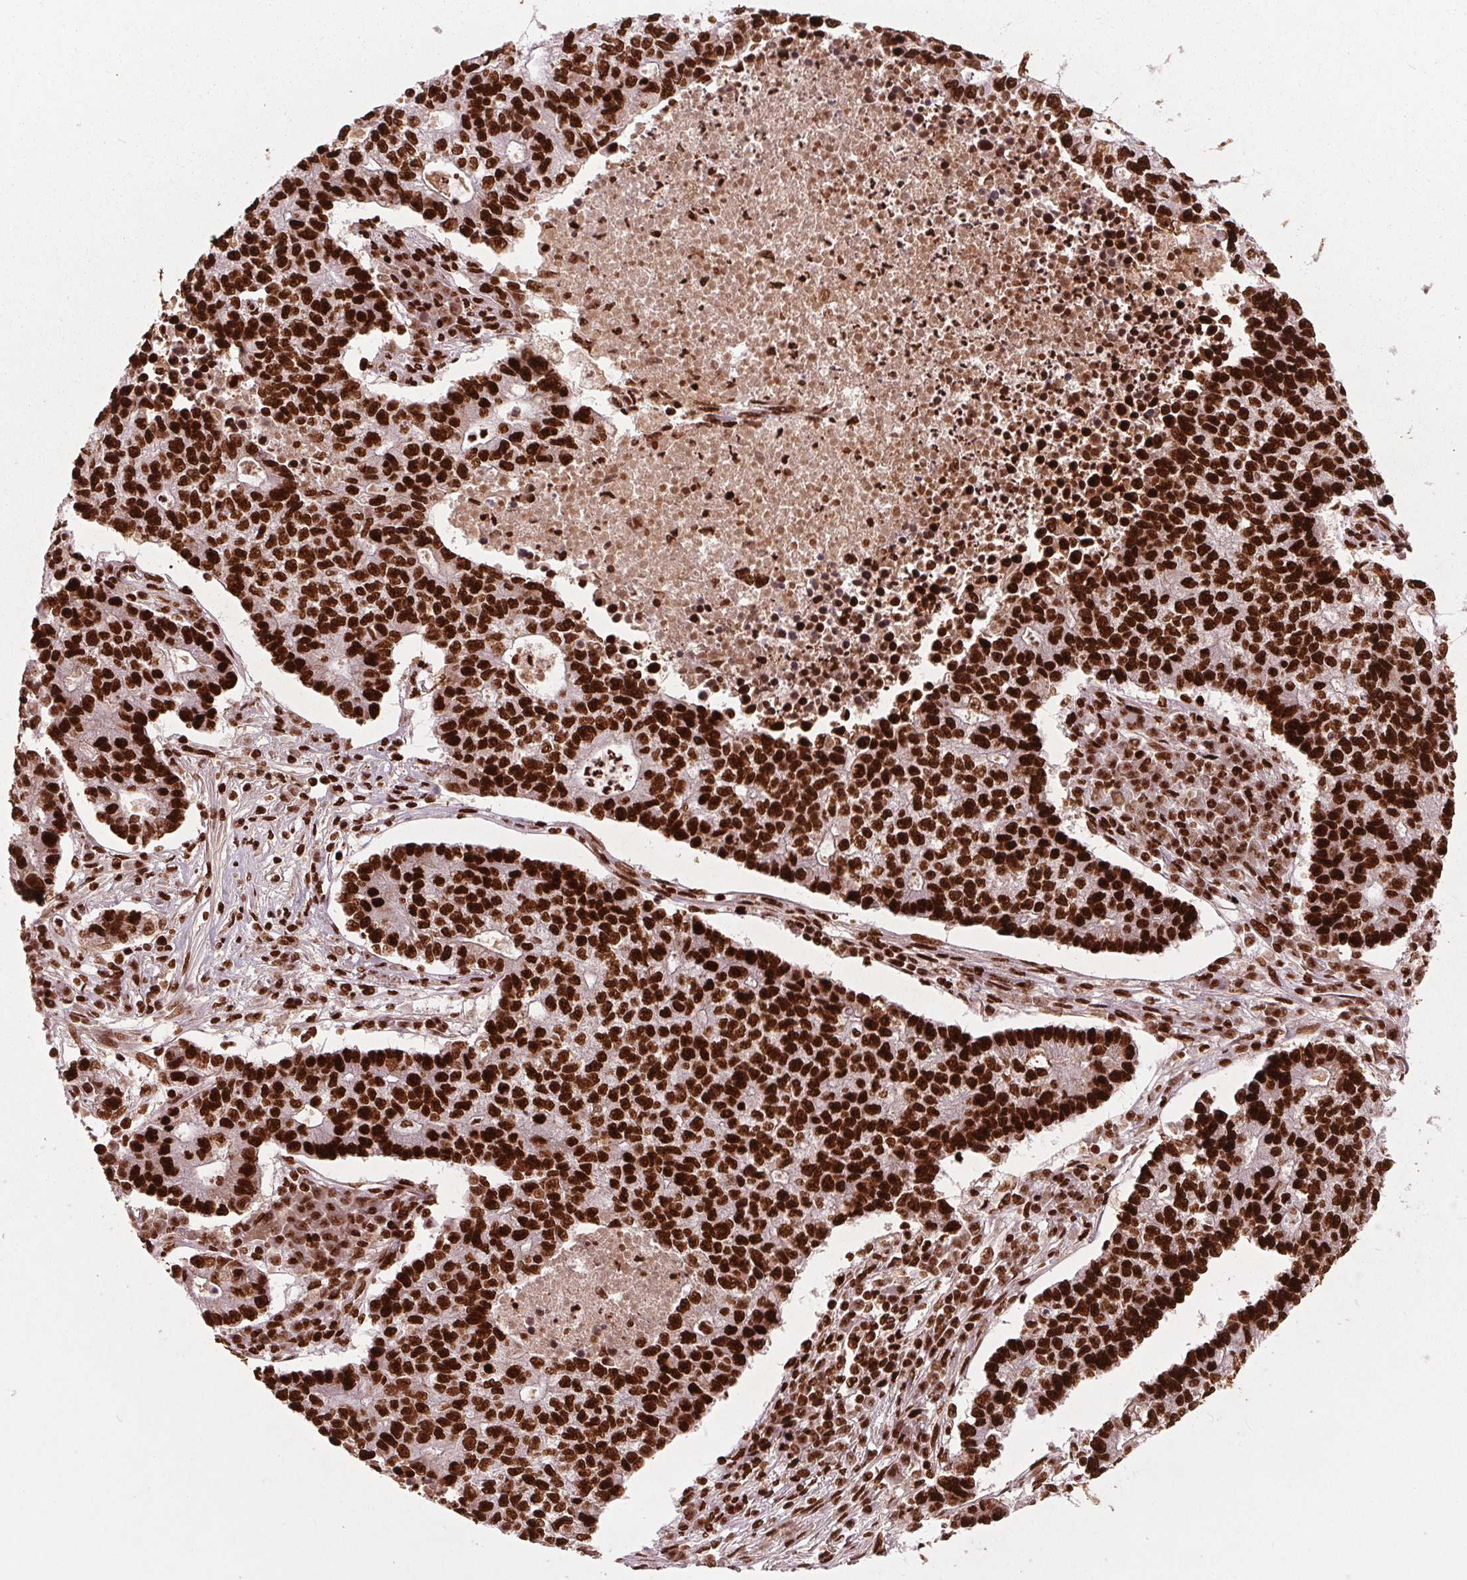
{"staining": {"intensity": "strong", "quantity": ">75%", "location": "nuclear"}, "tissue": "lung cancer", "cell_type": "Tumor cells", "image_type": "cancer", "snomed": [{"axis": "morphology", "description": "Adenocarcinoma, NOS"}, {"axis": "topography", "description": "Lung"}], "caption": "The image demonstrates staining of adenocarcinoma (lung), revealing strong nuclear protein positivity (brown color) within tumor cells.", "gene": "BRD4", "patient": {"sex": "male", "age": 57}}